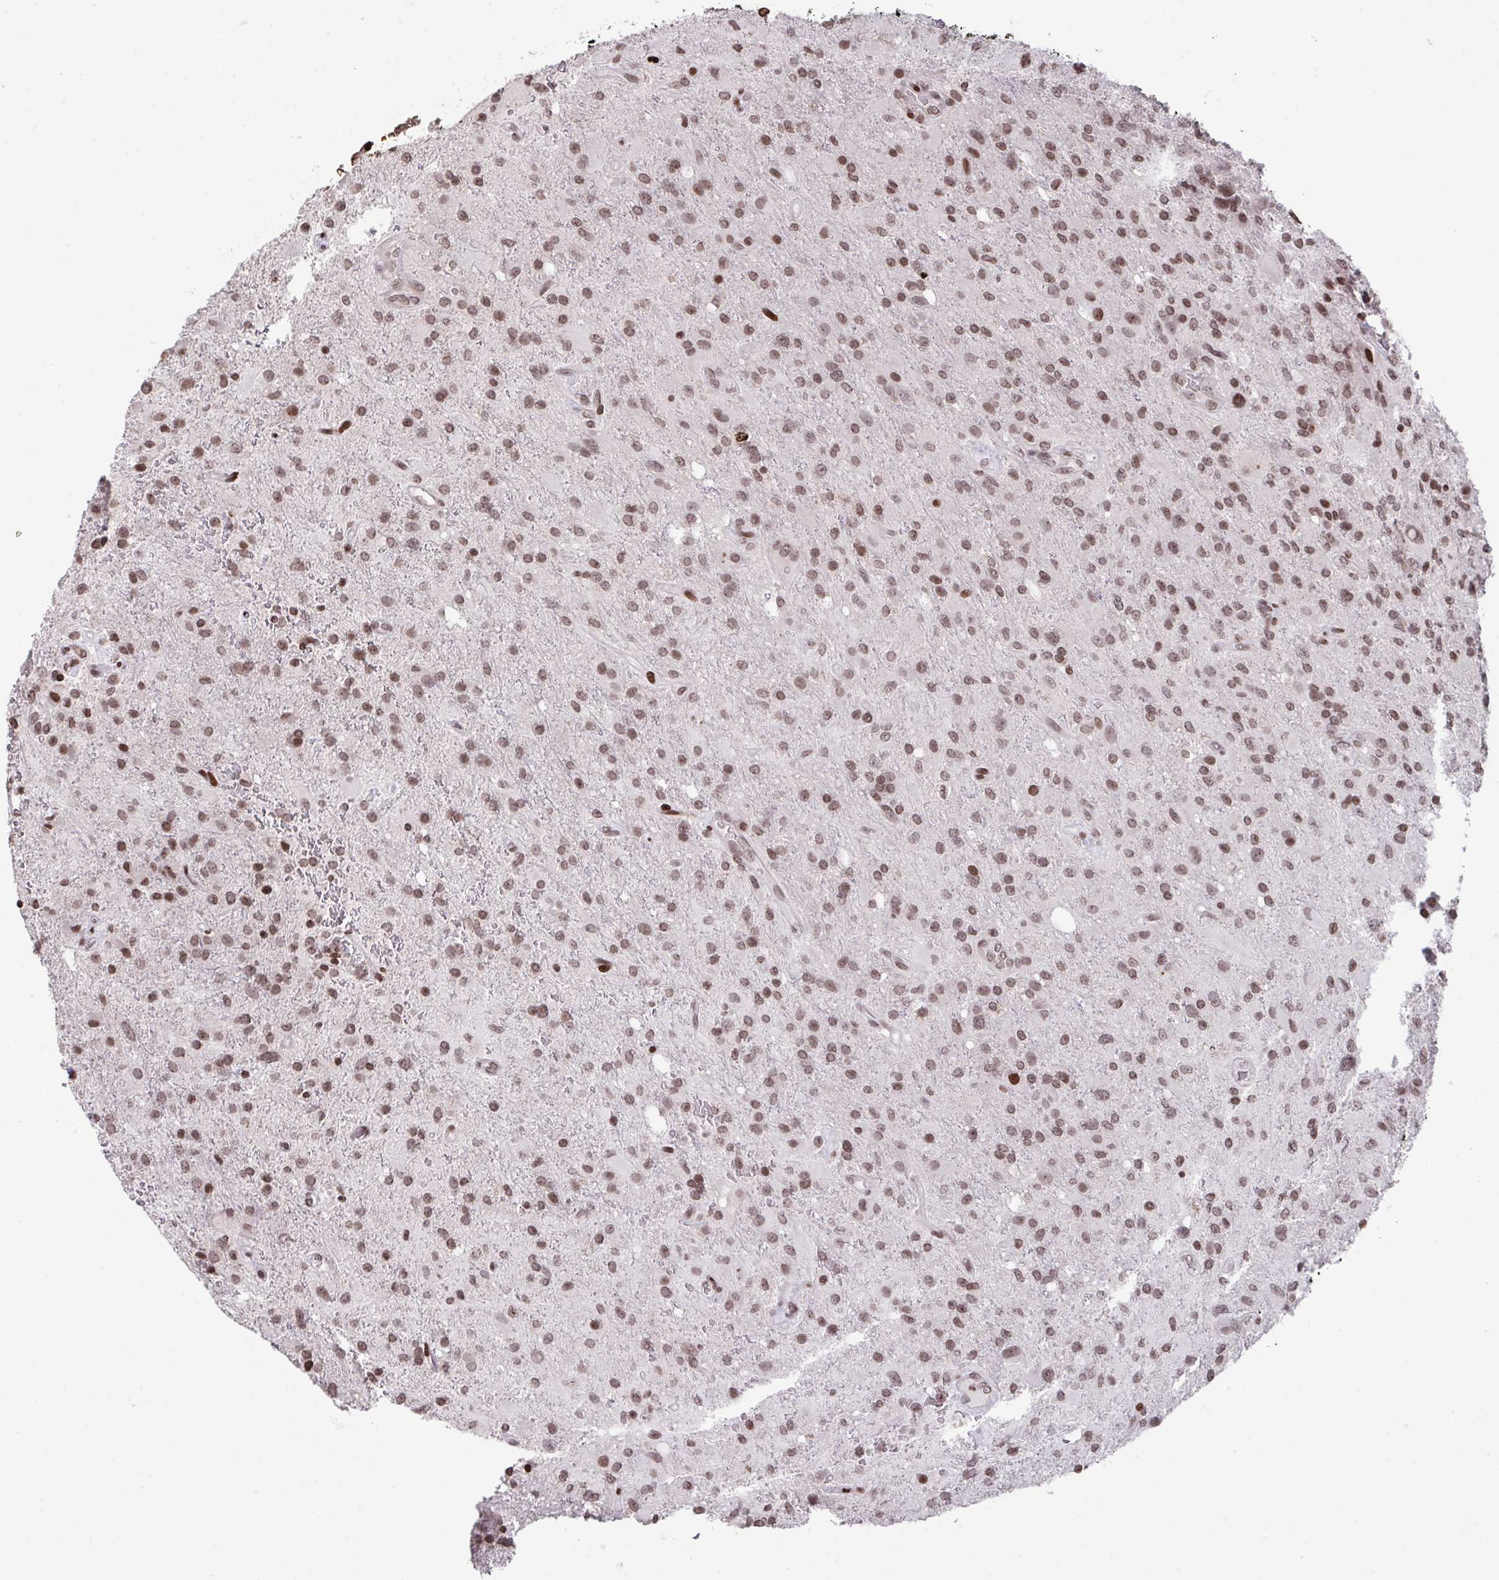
{"staining": {"intensity": "moderate", "quantity": ">75%", "location": "nuclear"}, "tissue": "glioma", "cell_type": "Tumor cells", "image_type": "cancer", "snomed": [{"axis": "morphology", "description": "Glioma, malignant, High grade"}, {"axis": "topography", "description": "Brain"}], "caption": "Moderate nuclear expression is identified in approximately >75% of tumor cells in glioma. The protein is shown in brown color, while the nuclei are stained blue.", "gene": "NIP7", "patient": {"sex": "male", "age": 53}}